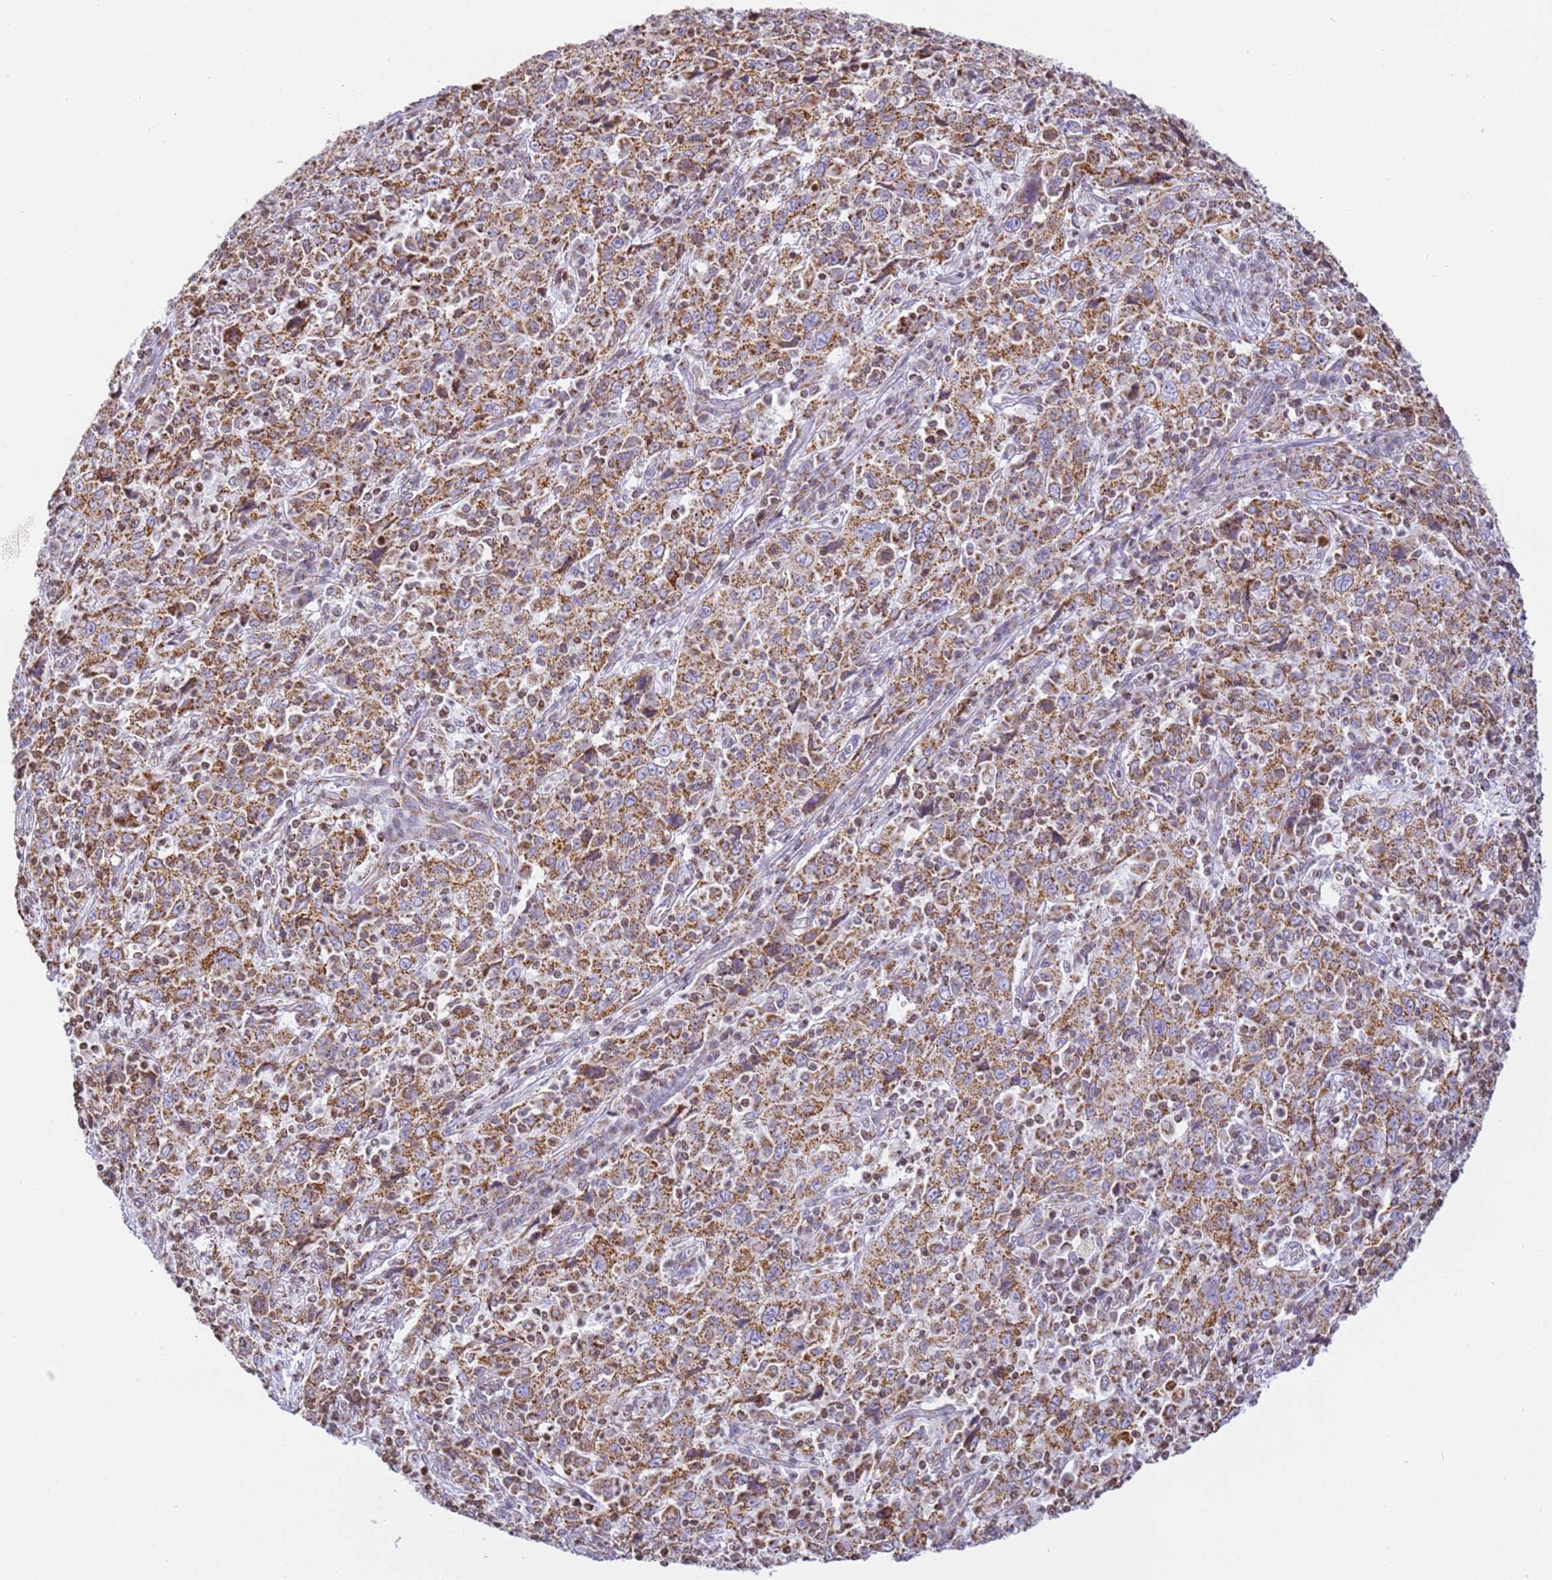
{"staining": {"intensity": "moderate", "quantity": ">75%", "location": "cytoplasmic/membranous"}, "tissue": "cervical cancer", "cell_type": "Tumor cells", "image_type": "cancer", "snomed": [{"axis": "morphology", "description": "Squamous cell carcinoma, NOS"}, {"axis": "topography", "description": "Cervix"}], "caption": "IHC photomicrograph of cervical cancer (squamous cell carcinoma) stained for a protein (brown), which shows medium levels of moderate cytoplasmic/membranous positivity in approximately >75% of tumor cells.", "gene": "HSPE1", "patient": {"sex": "female", "age": 46}}